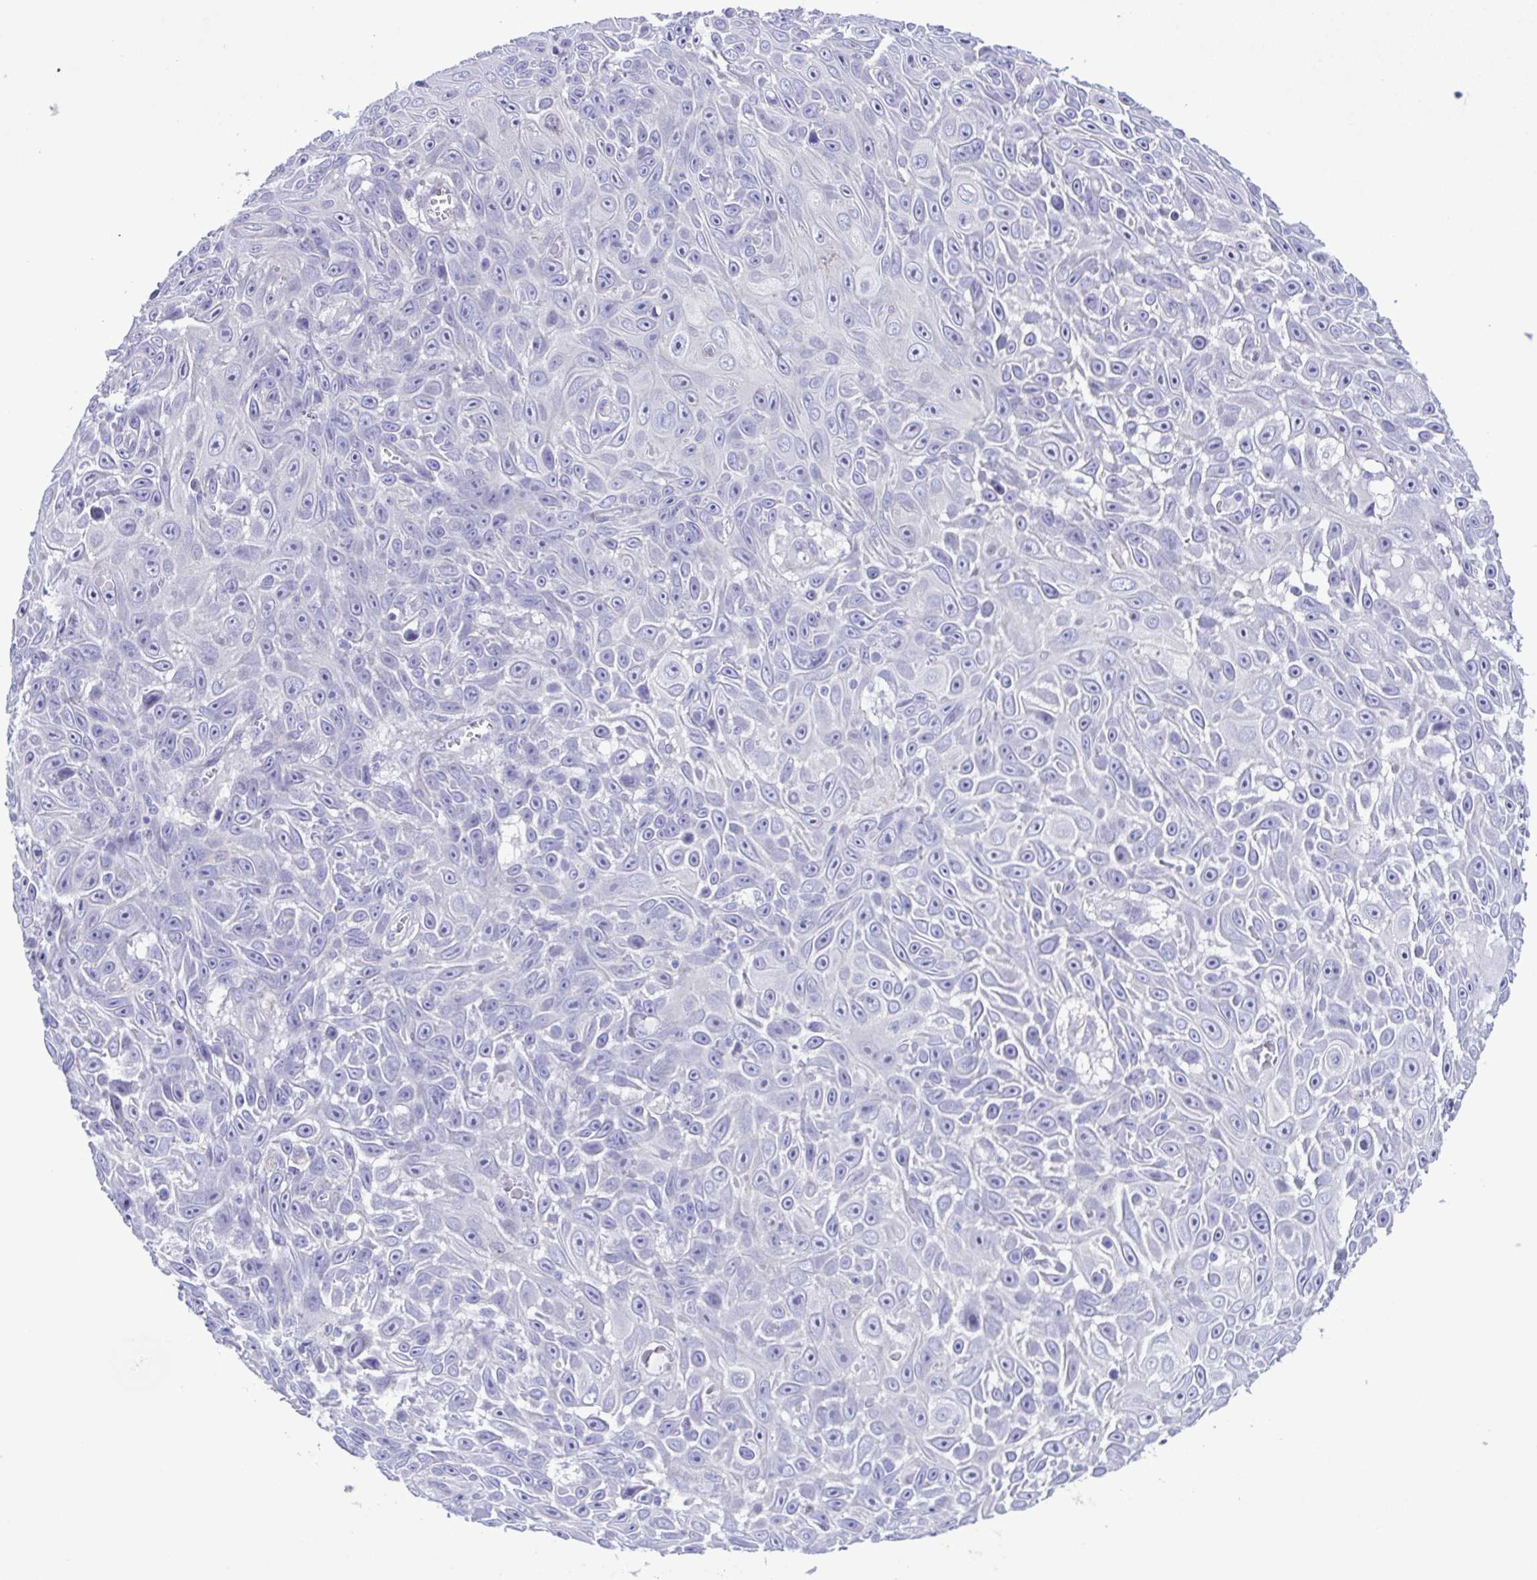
{"staining": {"intensity": "negative", "quantity": "none", "location": "none"}, "tissue": "skin cancer", "cell_type": "Tumor cells", "image_type": "cancer", "snomed": [{"axis": "morphology", "description": "Squamous cell carcinoma, NOS"}, {"axis": "topography", "description": "Skin"}], "caption": "Tumor cells are negative for brown protein staining in skin squamous cell carcinoma.", "gene": "CYP11A1", "patient": {"sex": "male", "age": 82}}